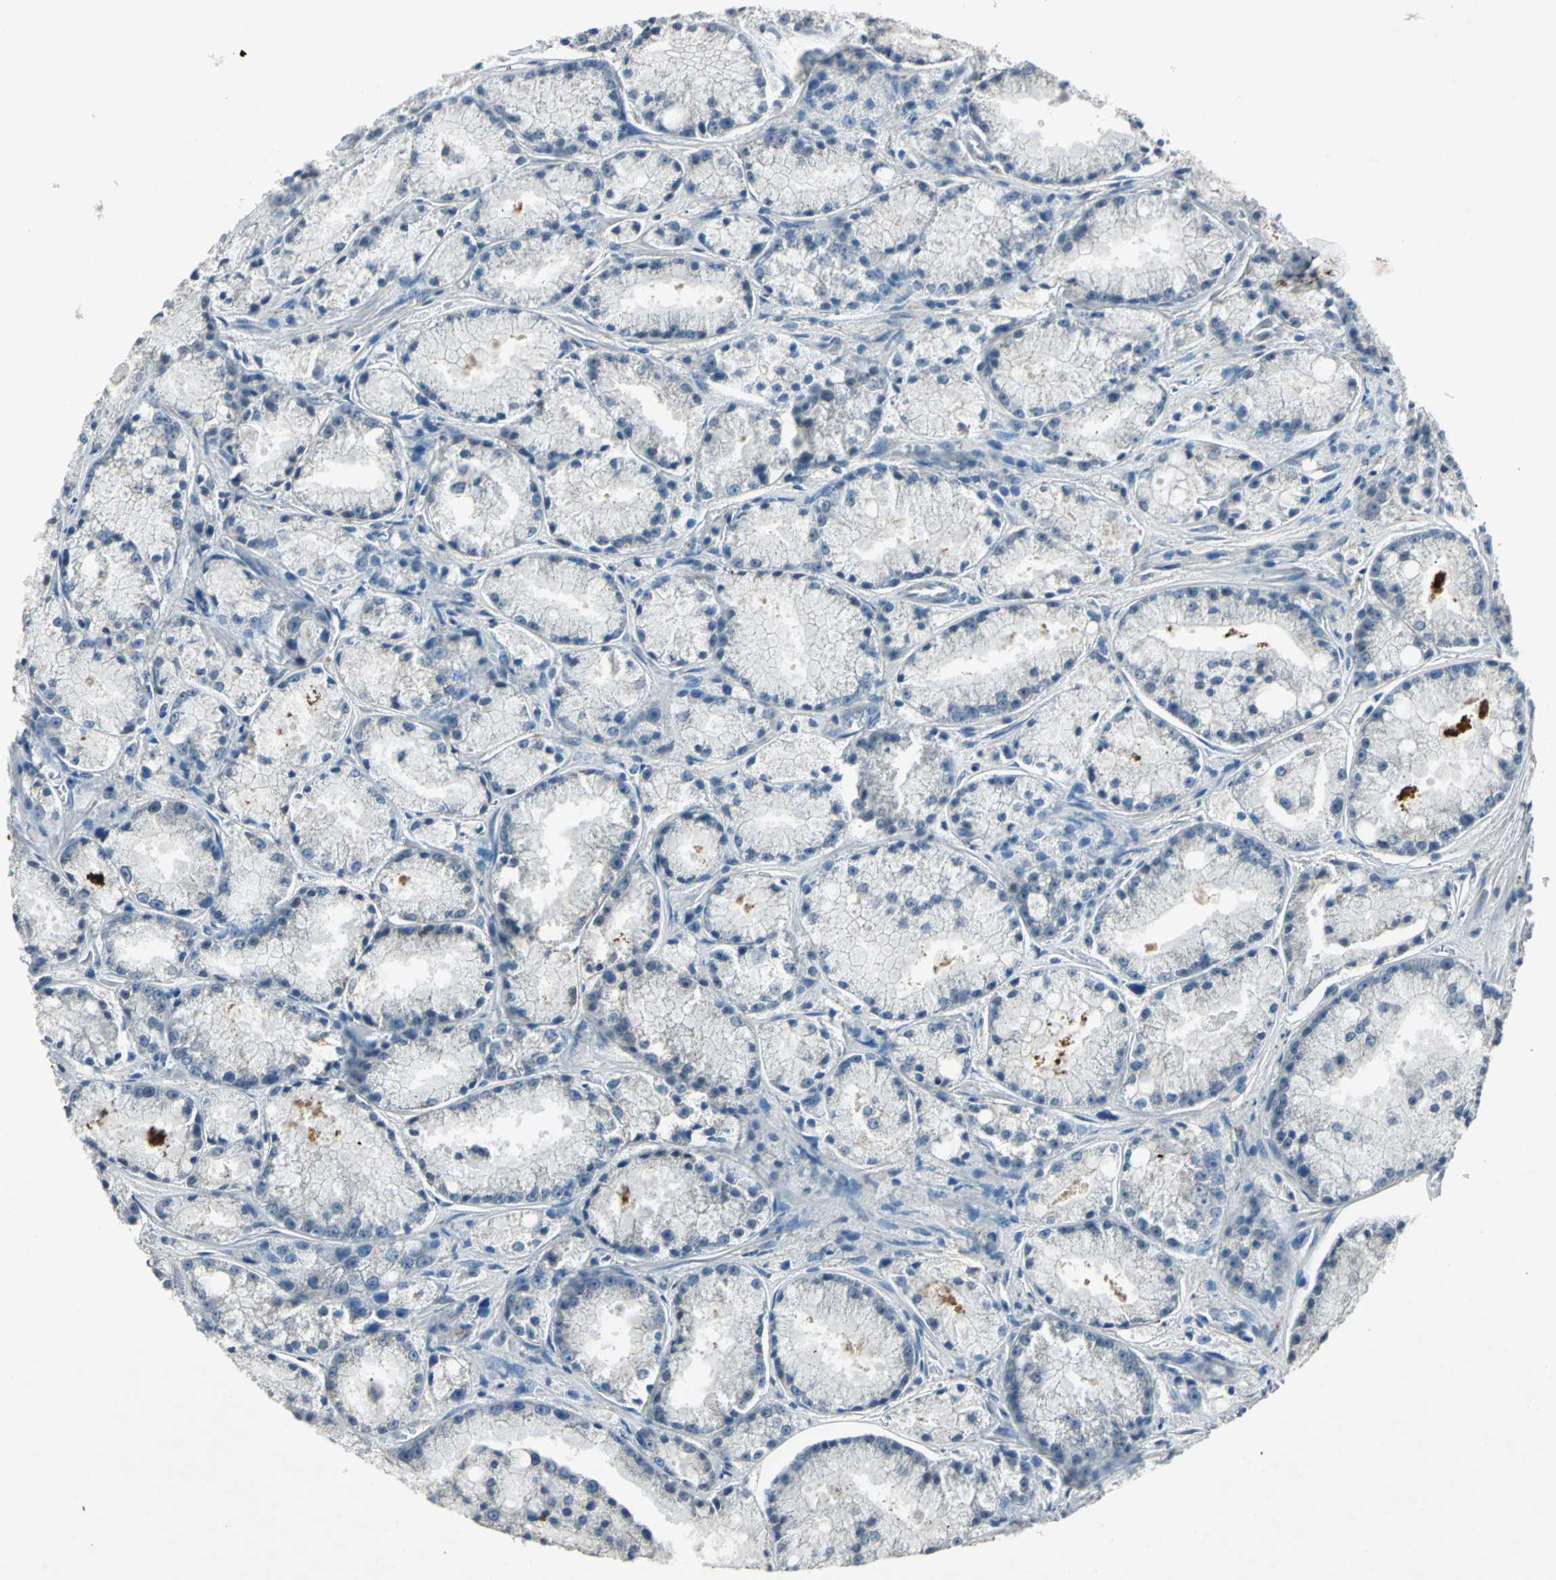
{"staining": {"intensity": "negative", "quantity": "none", "location": "none"}, "tissue": "prostate cancer", "cell_type": "Tumor cells", "image_type": "cancer", "snomed": [{"axis": "morphology", "description": "Adenocarcinoma, Low grade"}, {"axis": "topography", "description": "Prostate"}], "caption": "DAB (3,3'-diaminobenzidine) immunohistochemical staining of human adenocarcinoma (low-grade) (prostate) exhibits no significant expression in tumor cells.", "gene": "SLC2A13", "patient": {"sex": "male", "age": 64}}